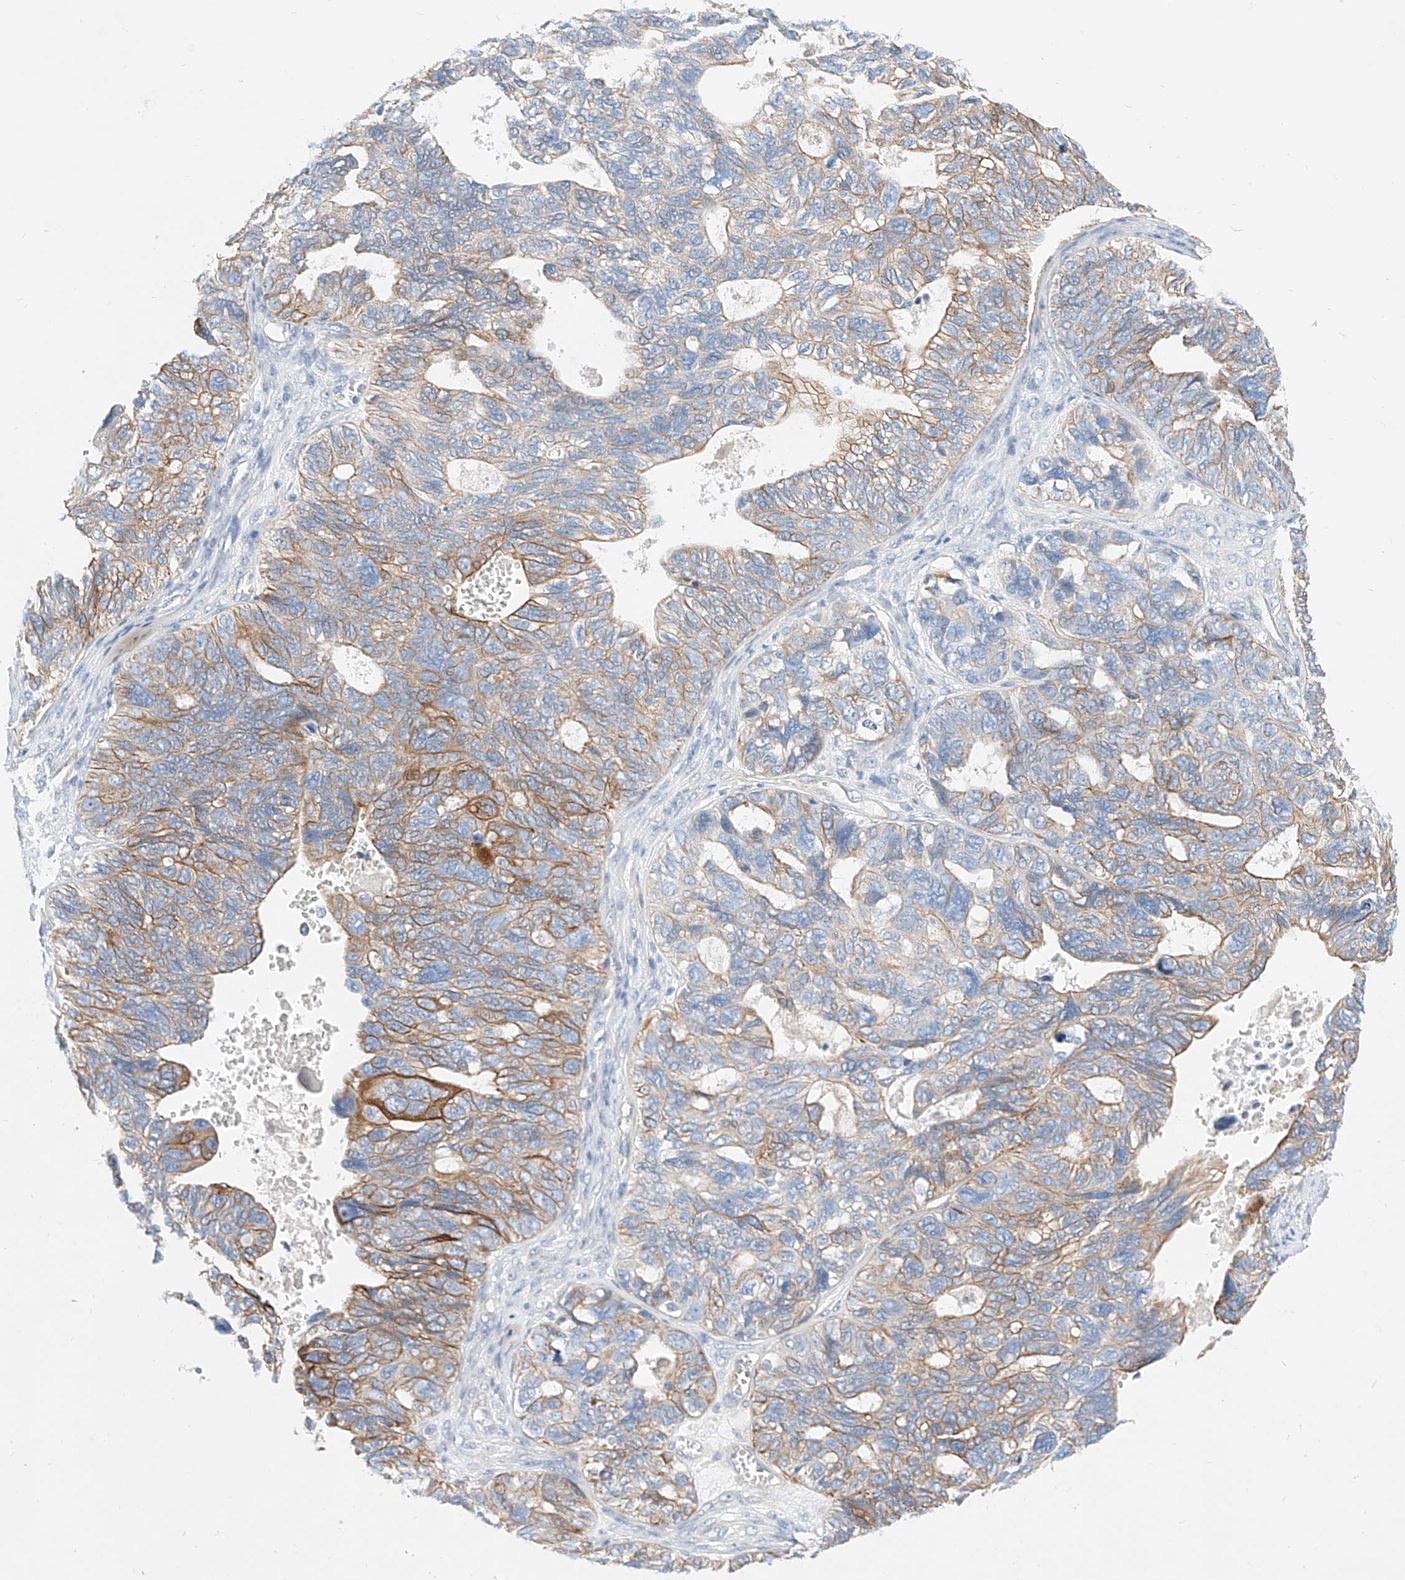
{"staining": {"intensity": "moderate", "quantity": "25%-75%", "location": "cytoplasmic/membranous"}, "tissue": "ovarian cancer", "cell_type": "Tumor cells", "image_type": "cancer", "snomed": [{"axis": "morphology", "description": "Cystadenocarcinoma, serous, NOS"}, {"axis": "topography", "description": "Ovary"}], "caption": "Brown immunohistochemical staining in human ovarian cancer reveals moderate cytoplasmic/membranous positivity in about 25%-75% of tumor cells. The protein of interest is stained brown, and the nuclei are stained in blue (DAB IHC with brightfield microscopy, high magnification).", "gene": "SBSPON", "patient": {"sex": "female", "age": 79}}